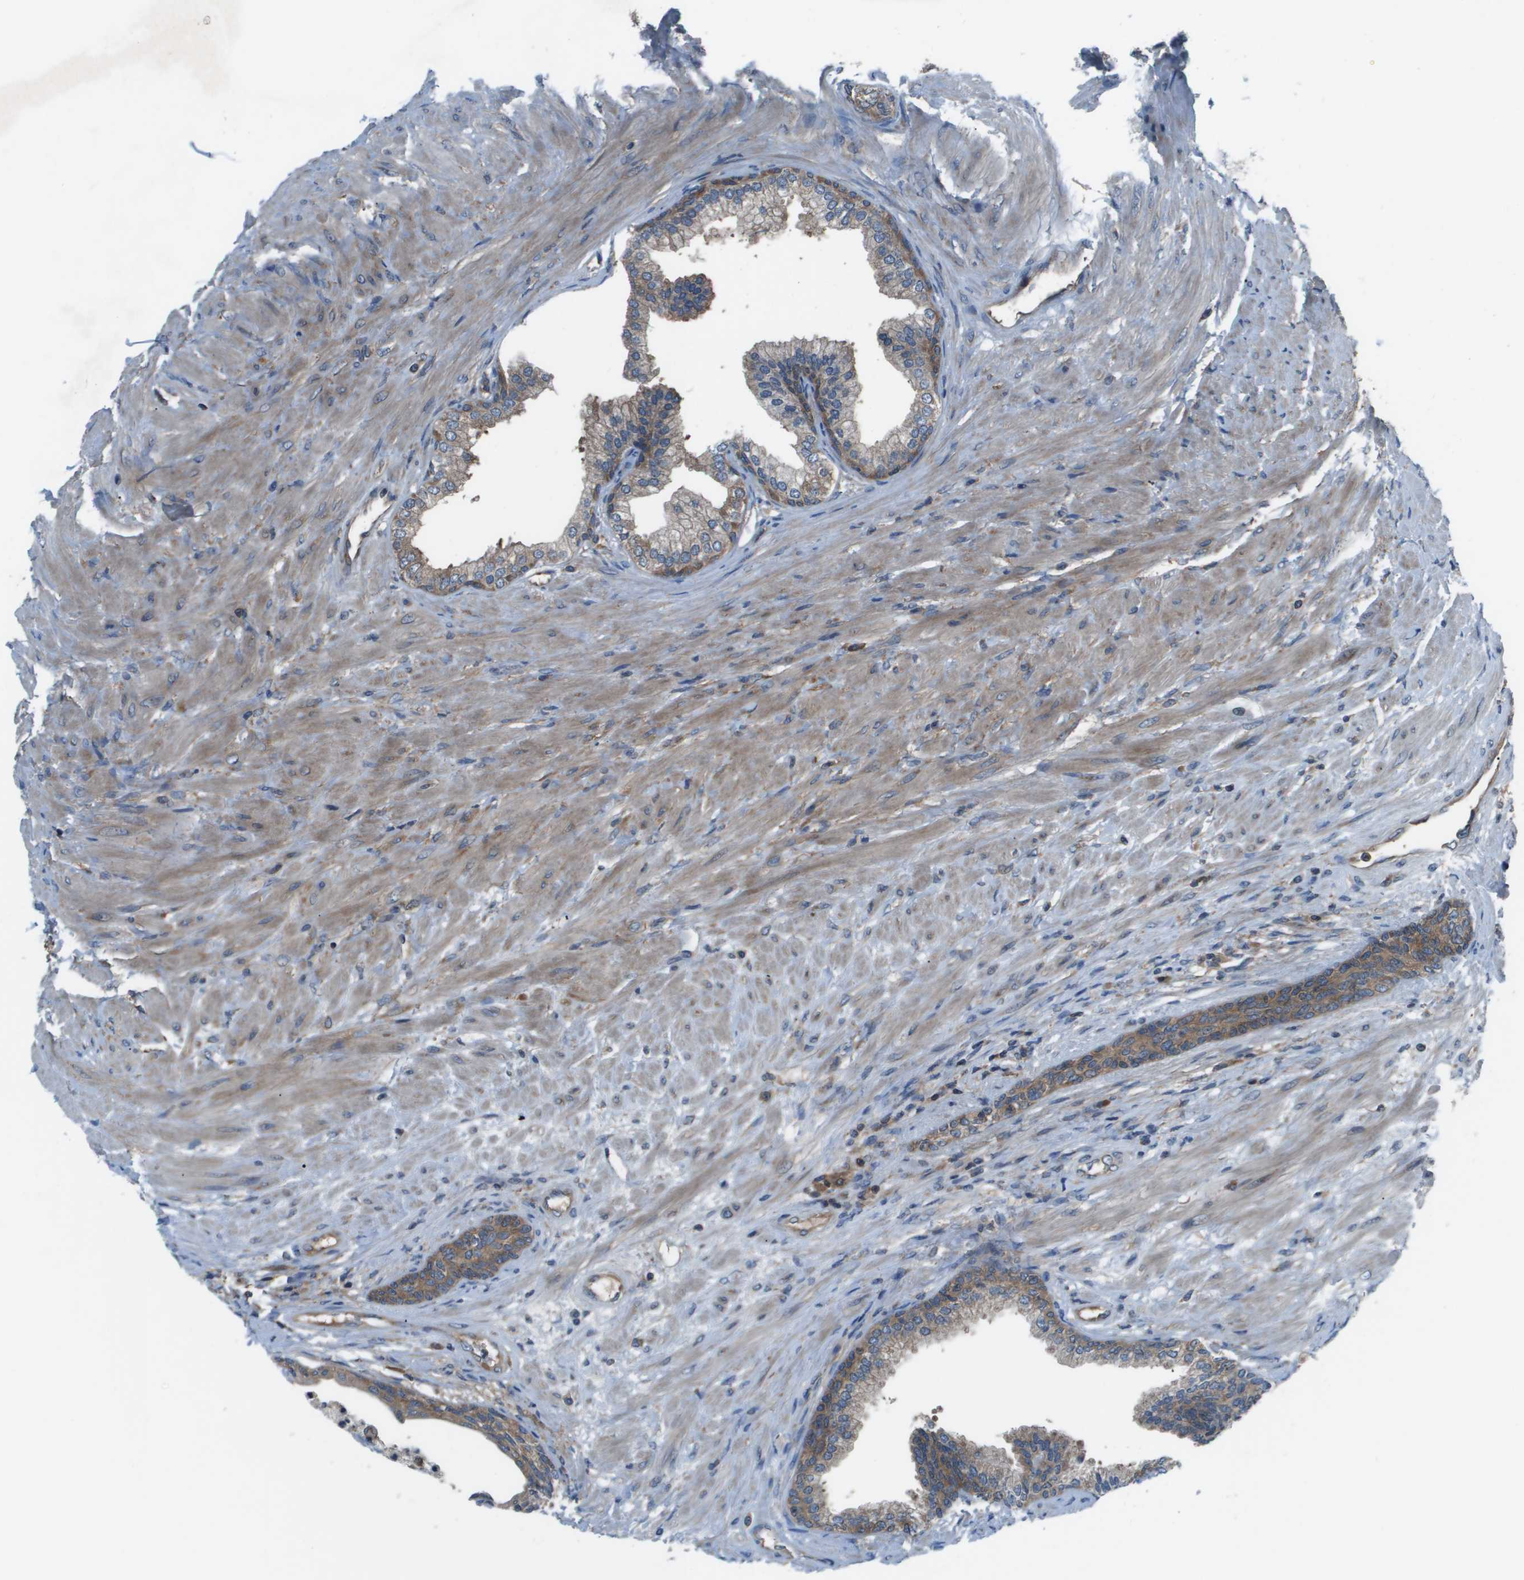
{"staining": {"intensity": "moderate", "quantity": "25%-75%", "location": "cytoplasmic/membranous"}, "tissue": "prostate", "cell_type": "Glandular cells", "image_type": "normal", "snomed": [{"axis": "morphology", "description": "Normal tissue, NOS"}, {"axis": "topography", "description": "Prostate"}], "caption": "A high-resolution photomicrograph shows IHC staining of unremarkable prostate, which reveals moderate cytoplasmic/membranous positivity in about 25%-75% of glandular cells.", "gene": "EIF3B", "patient": {"sex": "male", "age": 76}}